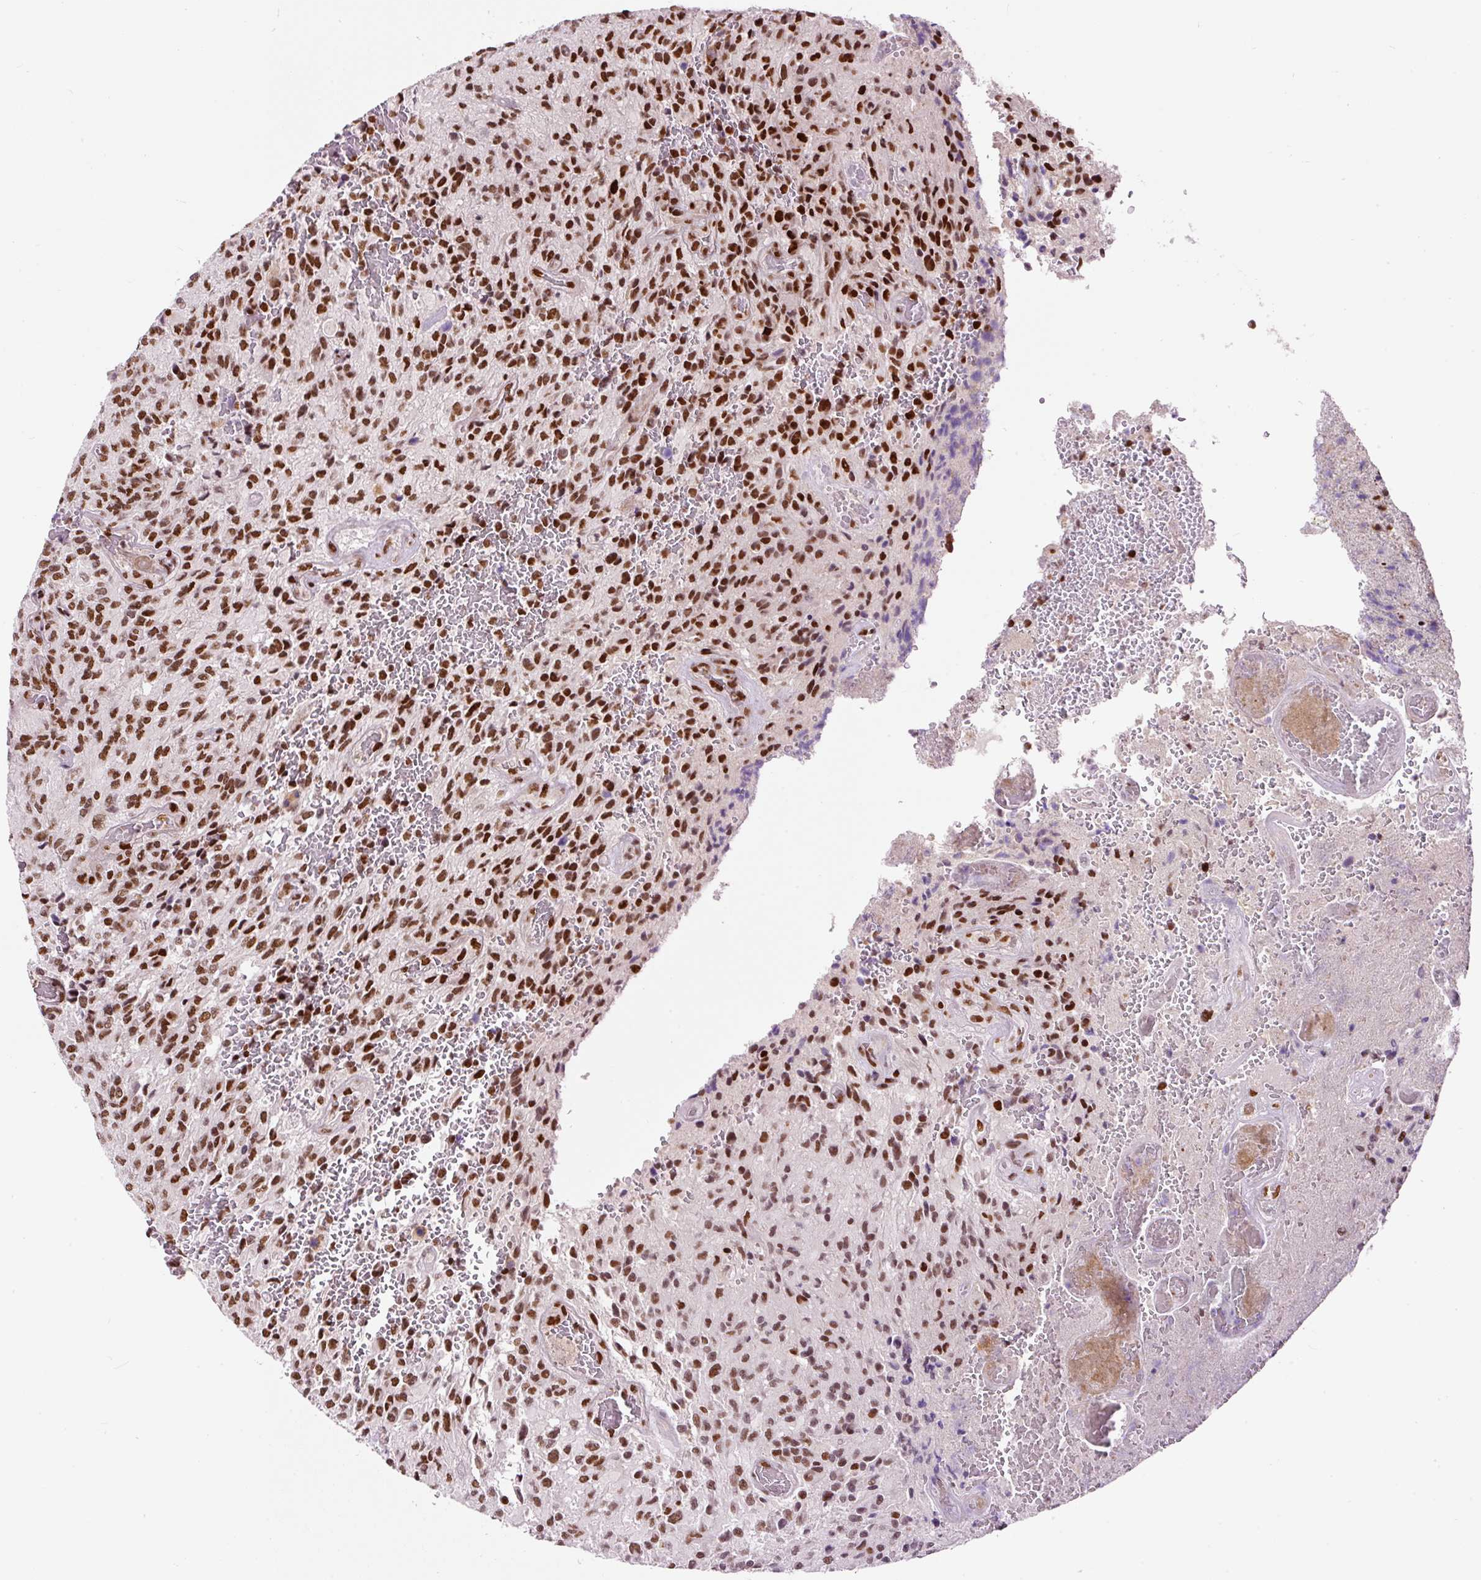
{"staining": {"intensity": "strong", "quantity": ">75%", "location": "nuclear"}, "tissue": "glioma", "cell_type": "Tumor cells", "image_type": "cancer", "snomed": [{"axis": "morphology", "description": "Normal tissue, NOS"}, {"axis": "morphology", "description": "Glioma, malignant, High grade"}, {"axis": "topography", "description": "Cerebral cortex"}], "caption": "IHC (DAB (3,3'-diaminobenzidine)) staining of malignant glioma (high-grade) displays strong nuclear protein positivity in about >75% of tumor cells.", "gene": "HNRNPC", "patient": {"sex": "male", "age": 56}}